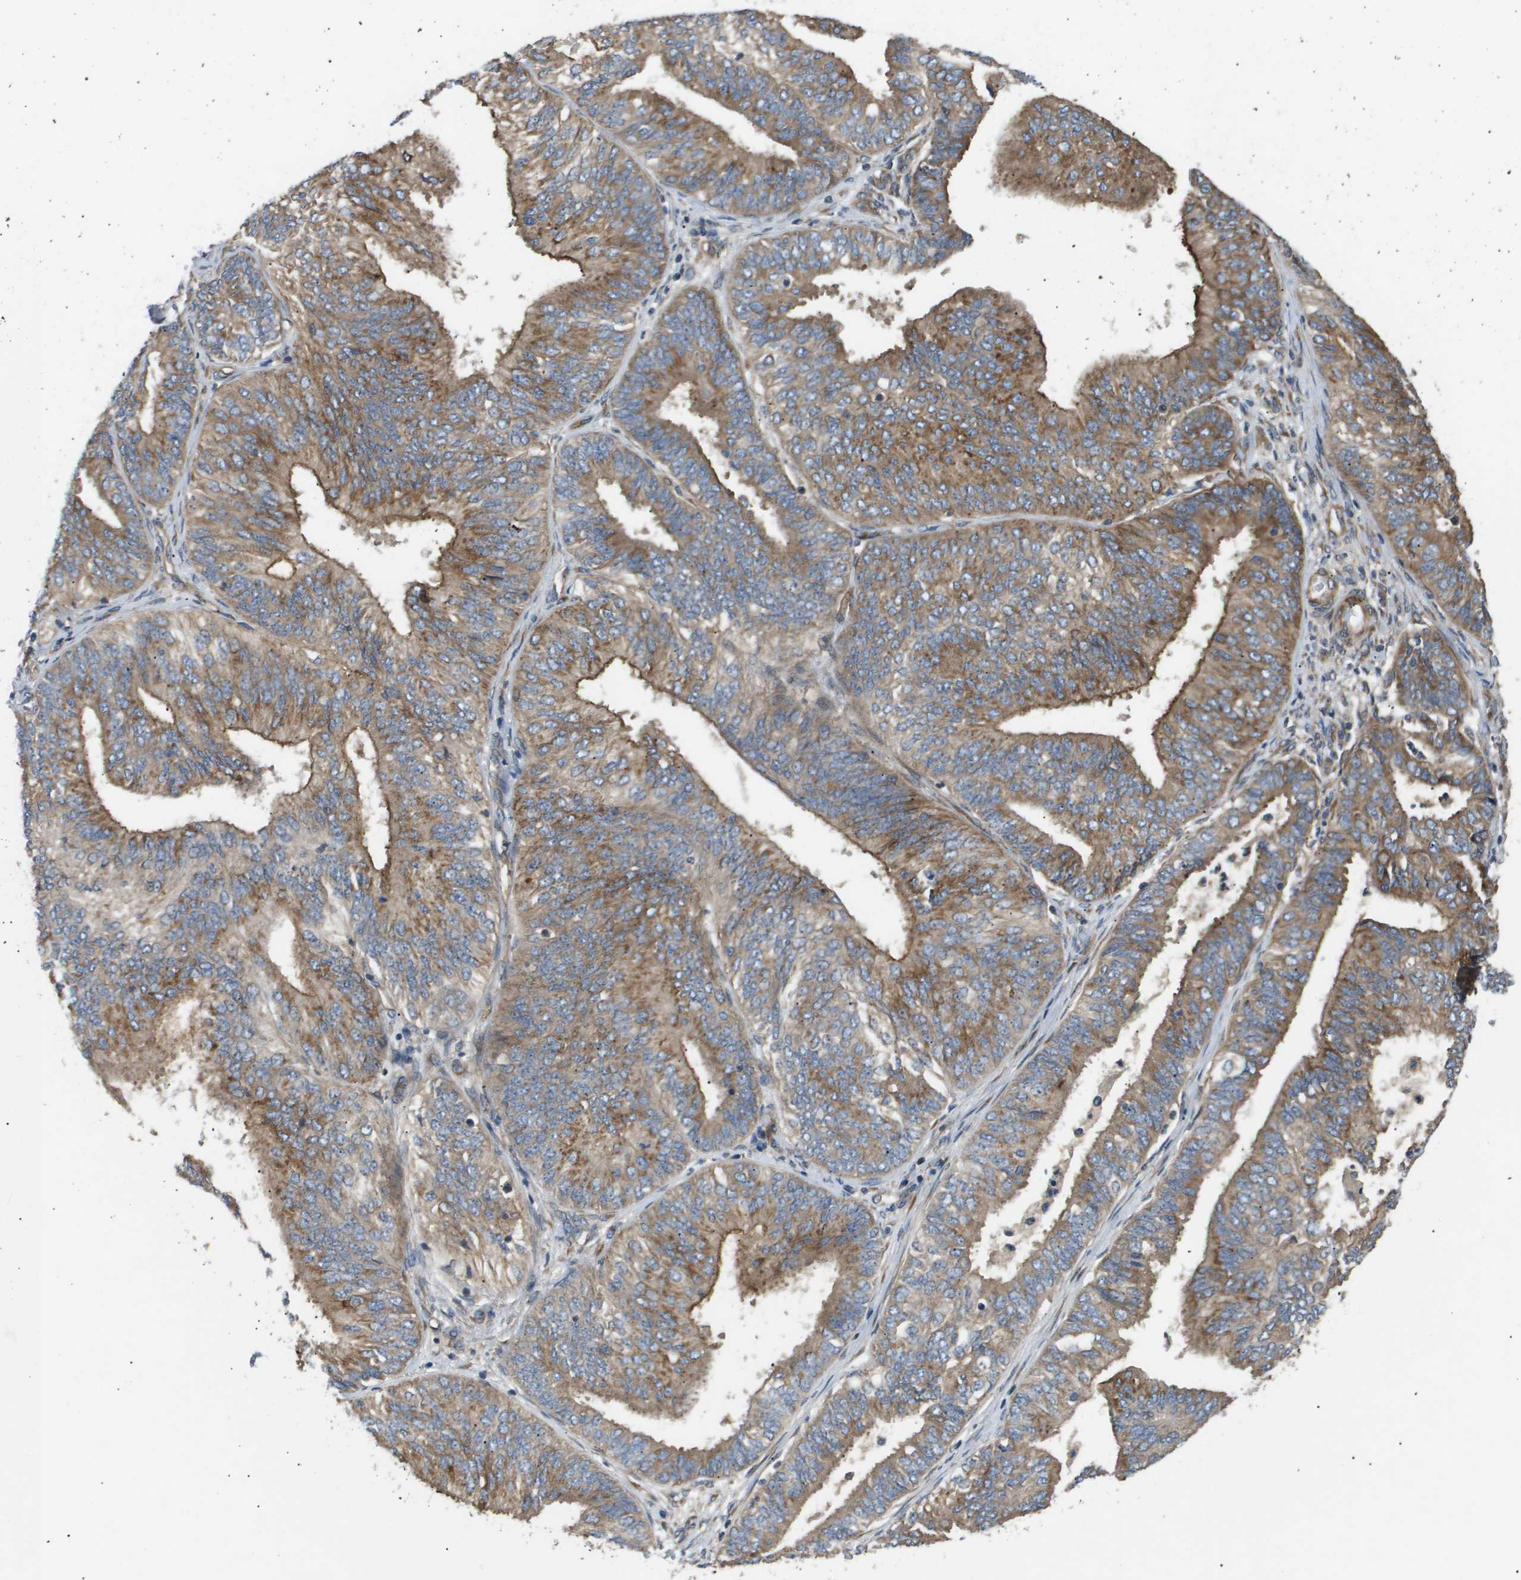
{"staining": {"intensity": "moderate", "quantity": ">75%", "location": "cytoplasmic/membranous"}, "tissue": "endometrial cancer", "cell_type": "Tumor cells", "image_type": "cancer", "snomed": [{"axis": "morphology", "description": "Adenocarcinoma, NOS"}, {"axis": "topography", "description": "Endometrium"}], "caption": "This is a histology image of immunohistochemistry (IHC) staining of endometrial cancer, which shows moderate expression in the cytoplasmic/membranous of tumor cells.", "gene": "LYSMD3", "patient": {"sex": "female", "age": 58}}